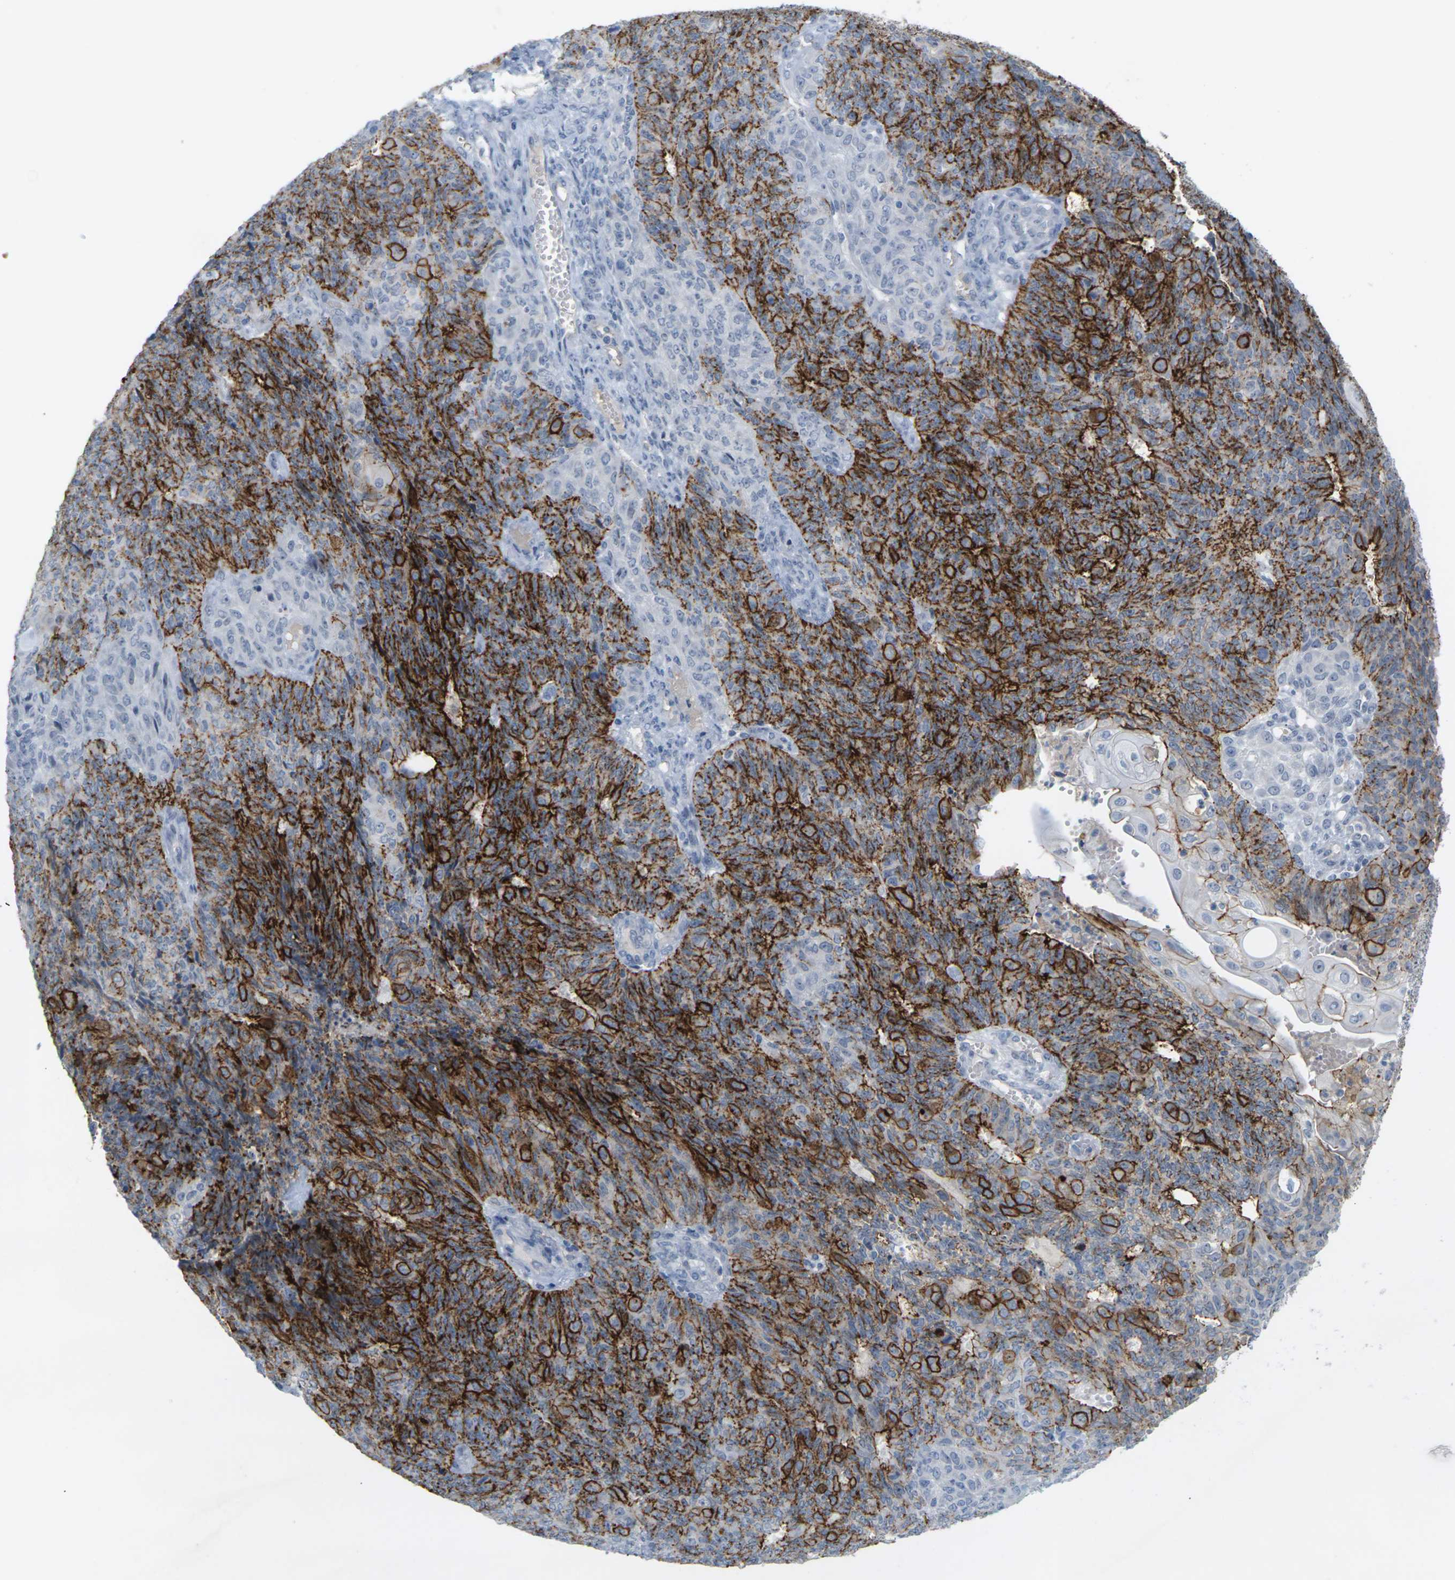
{"staining": {"intensity": "strong", "quantity": ">75%", "location": "cytoplasmic/membranous"}, "tissue": "endometrial cancer", "cell_type": "Tumor cells", "image_type": "cancer", "snomed": [{"axis": "morphology", "description": "Adenocarcinoma, NOS"}, {"axis": "topography", "description": "Endometrium"}], "caption": "Endometrial cancer tissue reveals strong cytoplasmic/membranous staining in about >75% of tumor cells, visualized by immunohistochemistry.", "gene": "CLDN3", "patient": {"sex": "female", "age": 32}}